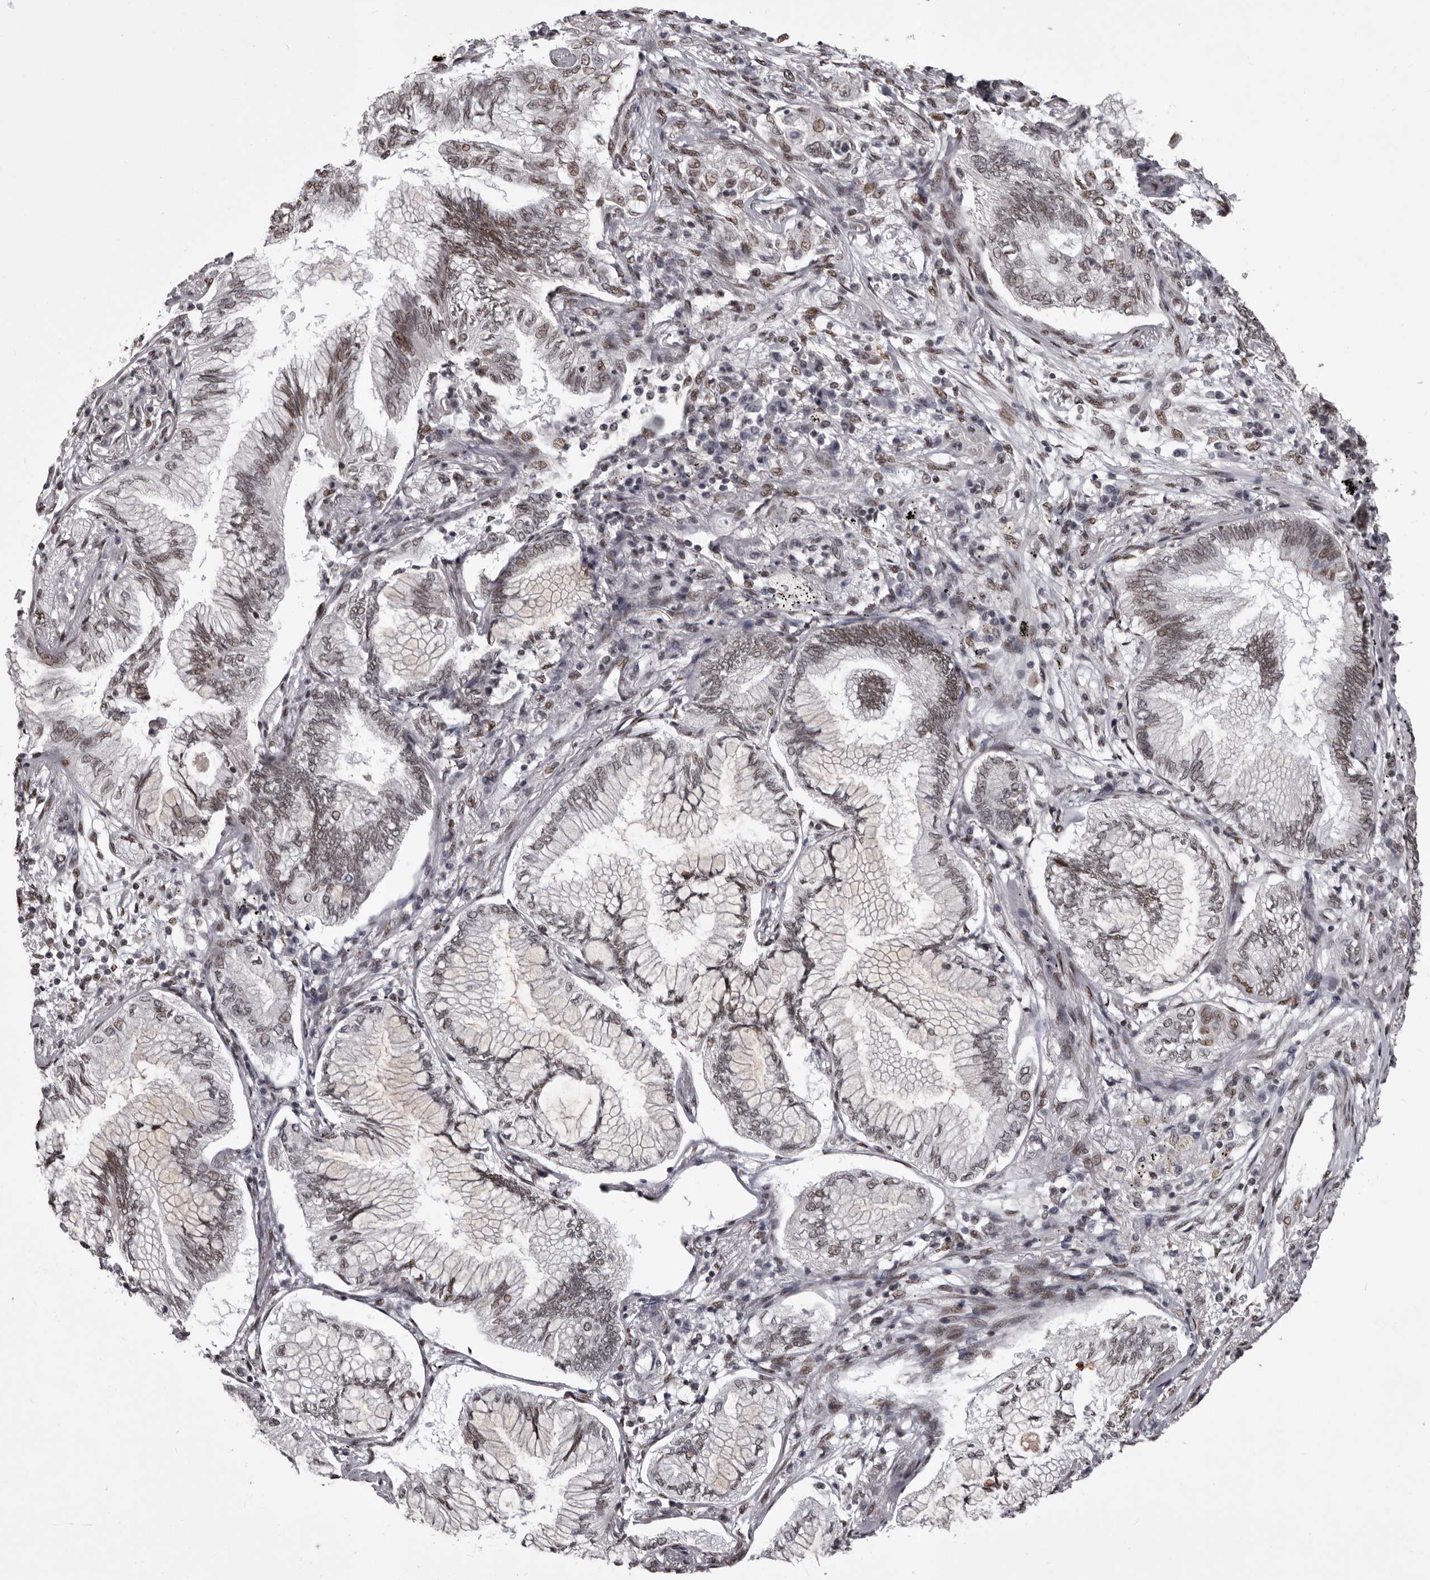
{"staining": {"intensity": "strong", "quantity": ">75%", "location": "nuclear"}, "tissue": "bronchus", "cell_type": "Respiratory epithelial cells", "image_type": "normal", "snomed": [{"axis": "morphology", "description": "Normal tissue, NOS"}, {"axis": "morphology", "description": "Adenocarcinoma, NOS"}, {"axis": "topography", "description": "Bronchus"}, {"axis": "topography", "description": "Lung"}], "caption": "Immunohistochemical staining of unremarkable bronchus exhibits strong nuclear protein expression in about >75% of respiratory epithelial cells. (brown staining indicates protein expression, while blue staining denotes nuclei).", "gene": "NUMA1", "patient": {"sex": "female", "age": 70}}